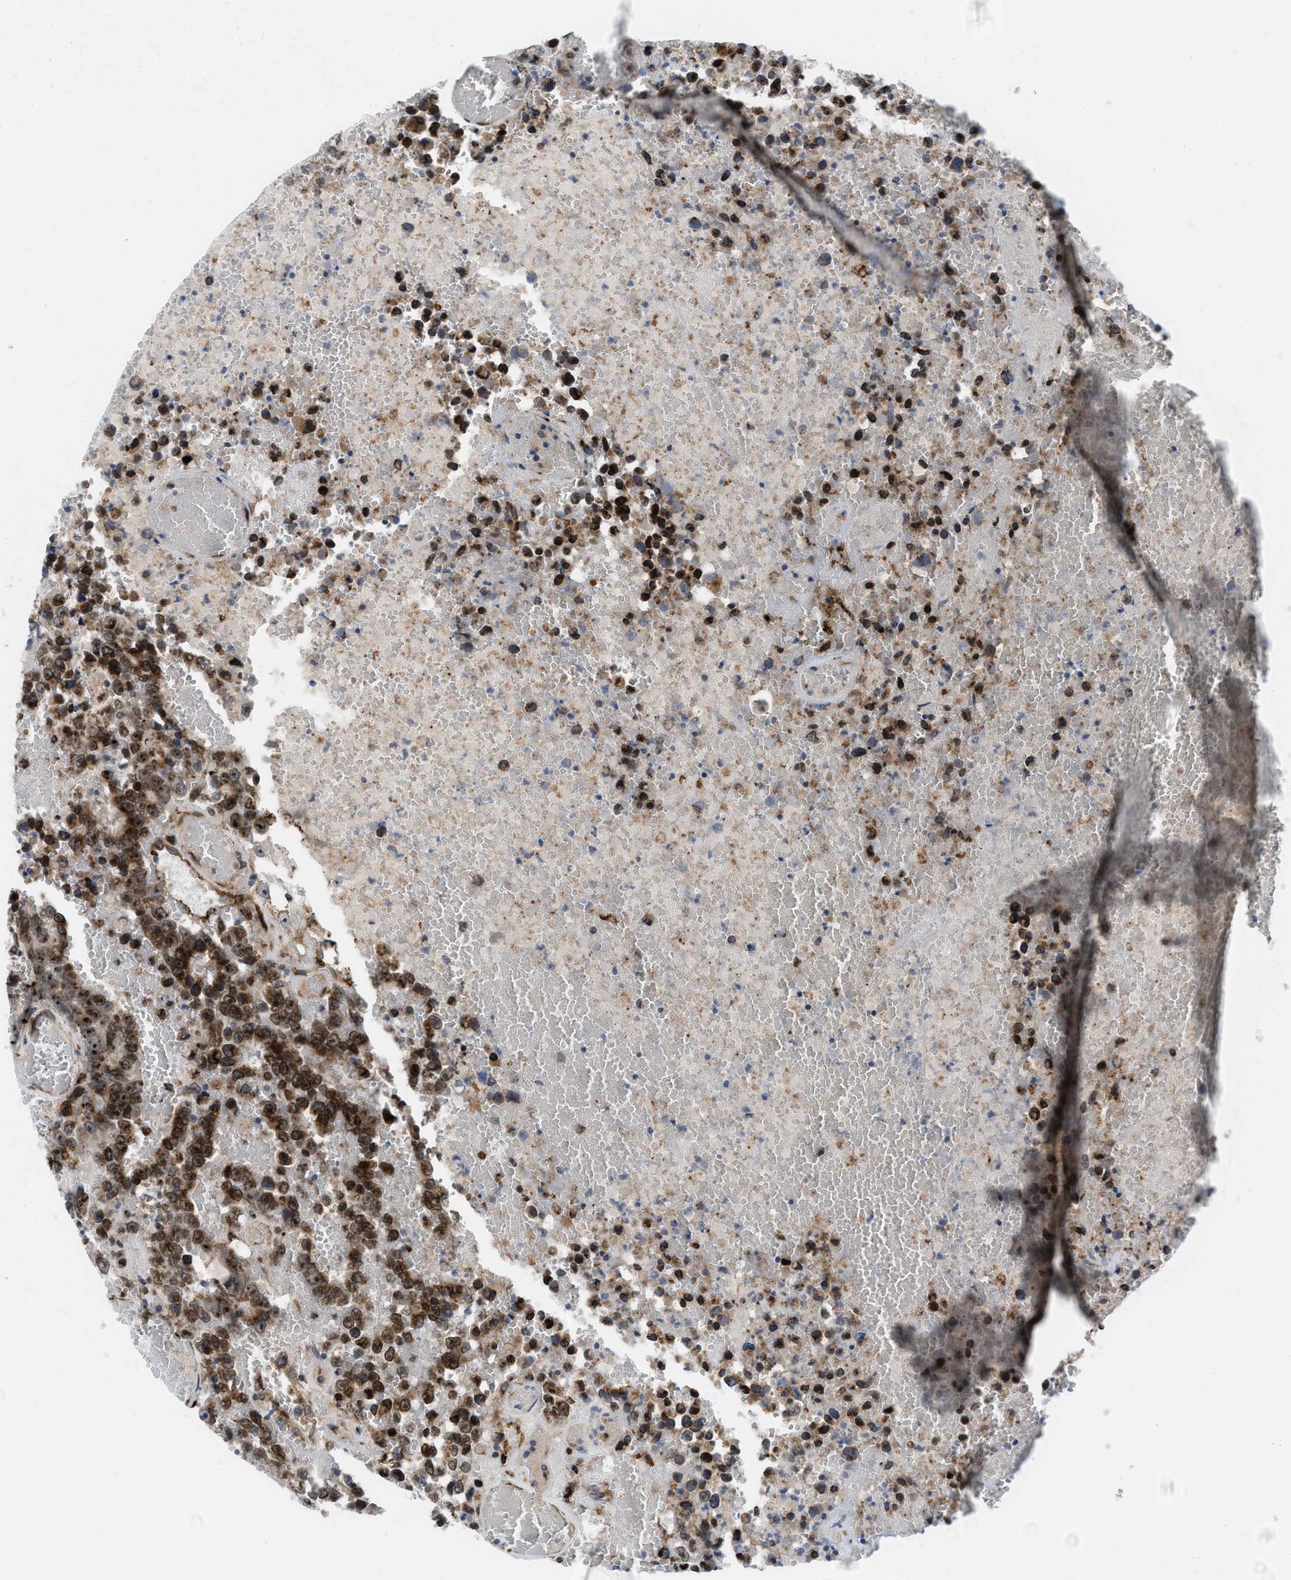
{"staining": {"intensity": "moderate", "quantity": ">75%", "location": "cytoplasmic/membranous,nuclear"}, "tissue": "testis cancer", "cell_type": "Tumor cells", "image_type": "cancer", "snomed": [{"axis": "morphology", "description": "Carcinoma, Embryonal, NOS"}, {"axis": "topography", "description": "Testis"}], "caption": "Human testis cancer stained for a protein (brown) reveals moderate cytoplasmic/membranous and nuclear positive positivity in about >75% of tumor cells.", "gene": "SLC38A10", "patient": {"sex": "male", "age": 25}}